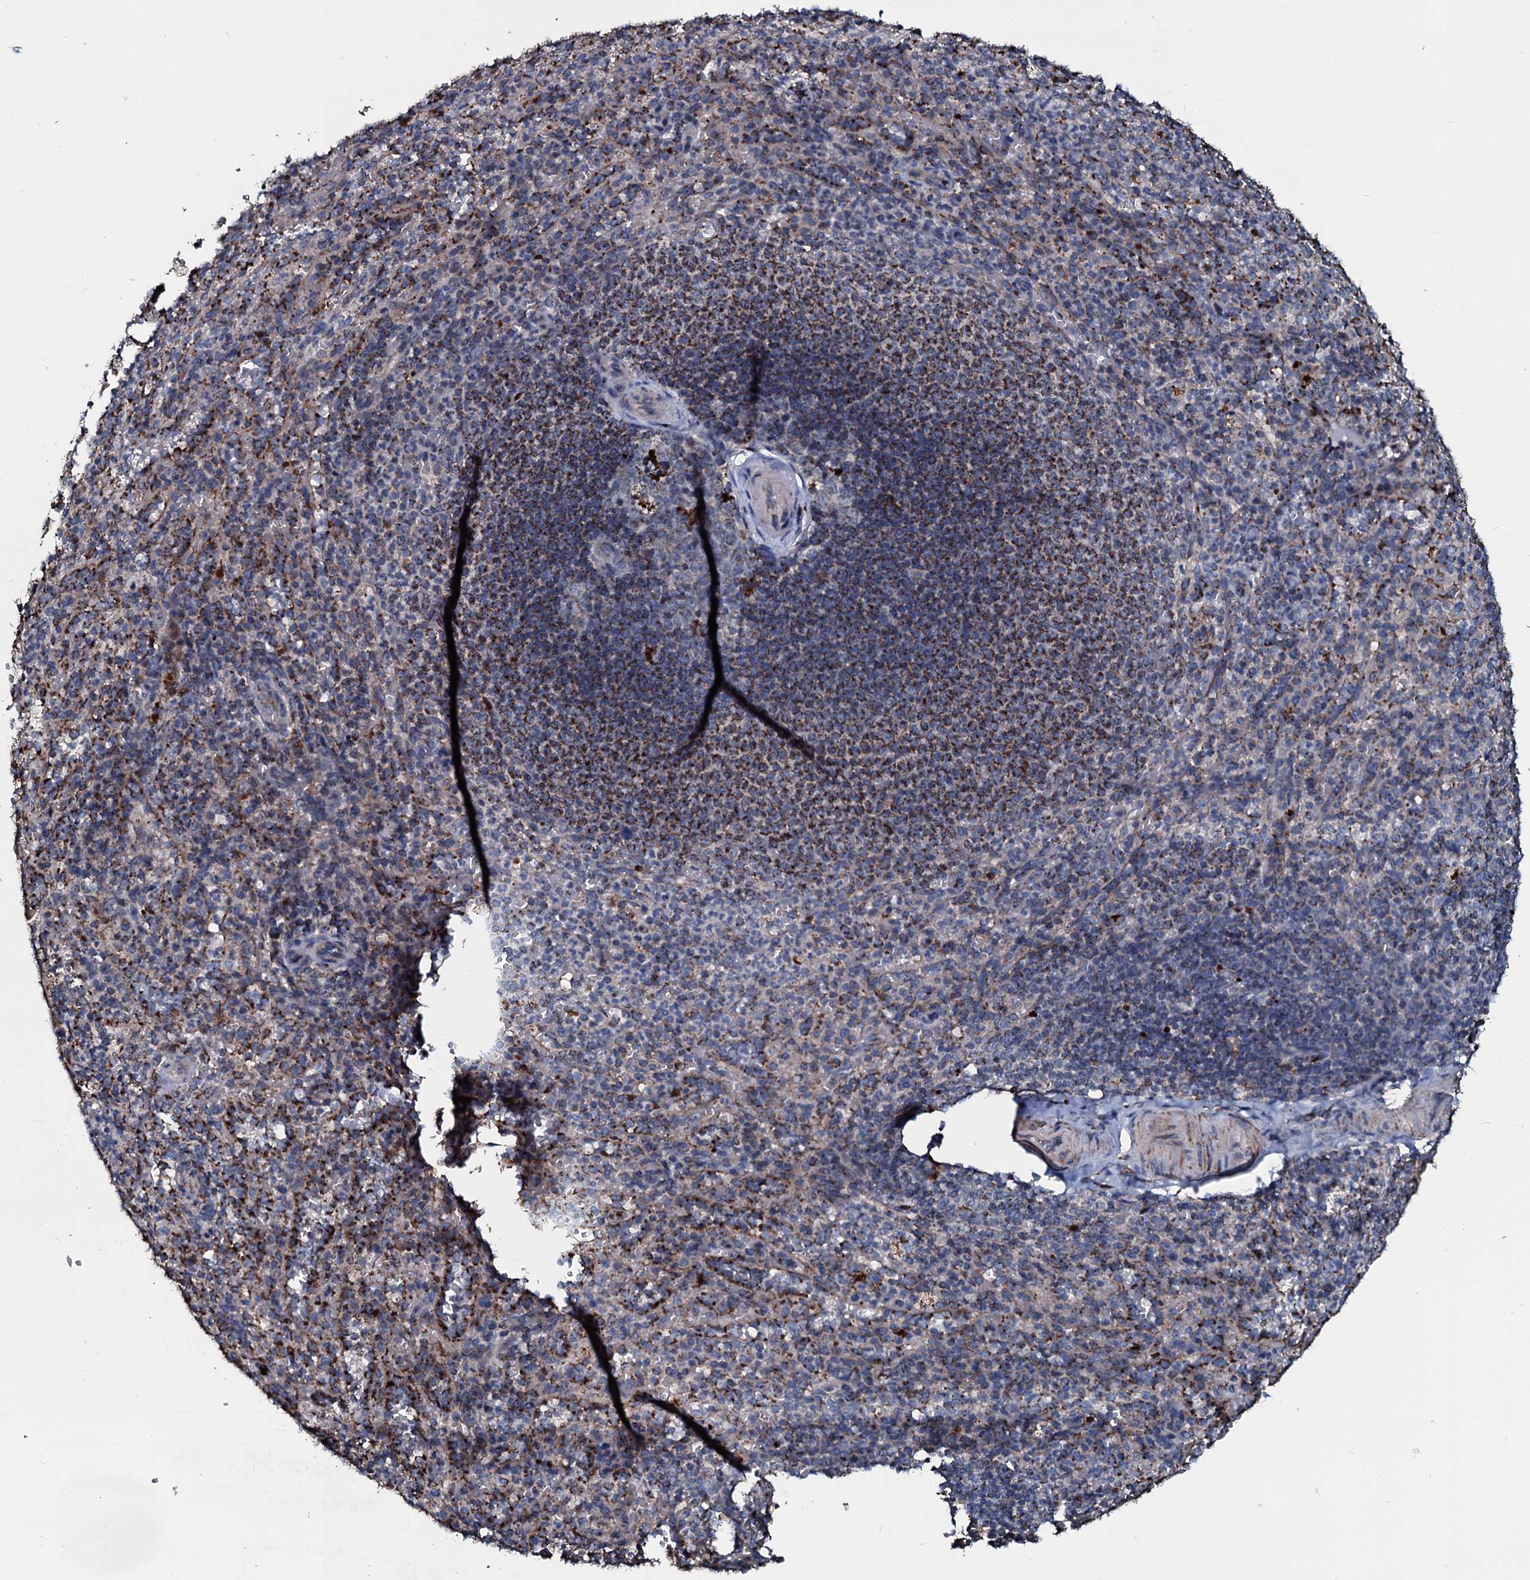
{"staining": {"intensity": "moderate", "quantity": "25%-75%", "location": "cytoplasmic/membranous"}, "tissue": "spleen", "cell_type": "Cells in red pulp", "image_type": "normal", "snomed": [{"axis": "morphology", "description": "Normal tissue, NOS"}, {"axis": "topography", "description": "Spleen"}], "caption": "This is an image of immunohistochemistry staining of normal spleen, which shows moderate positivity in the cytoplasmic/membranous of cells in red pulp.", "gene": "DYNC2I2", "patient": {"sex": "female", "age": 21}}